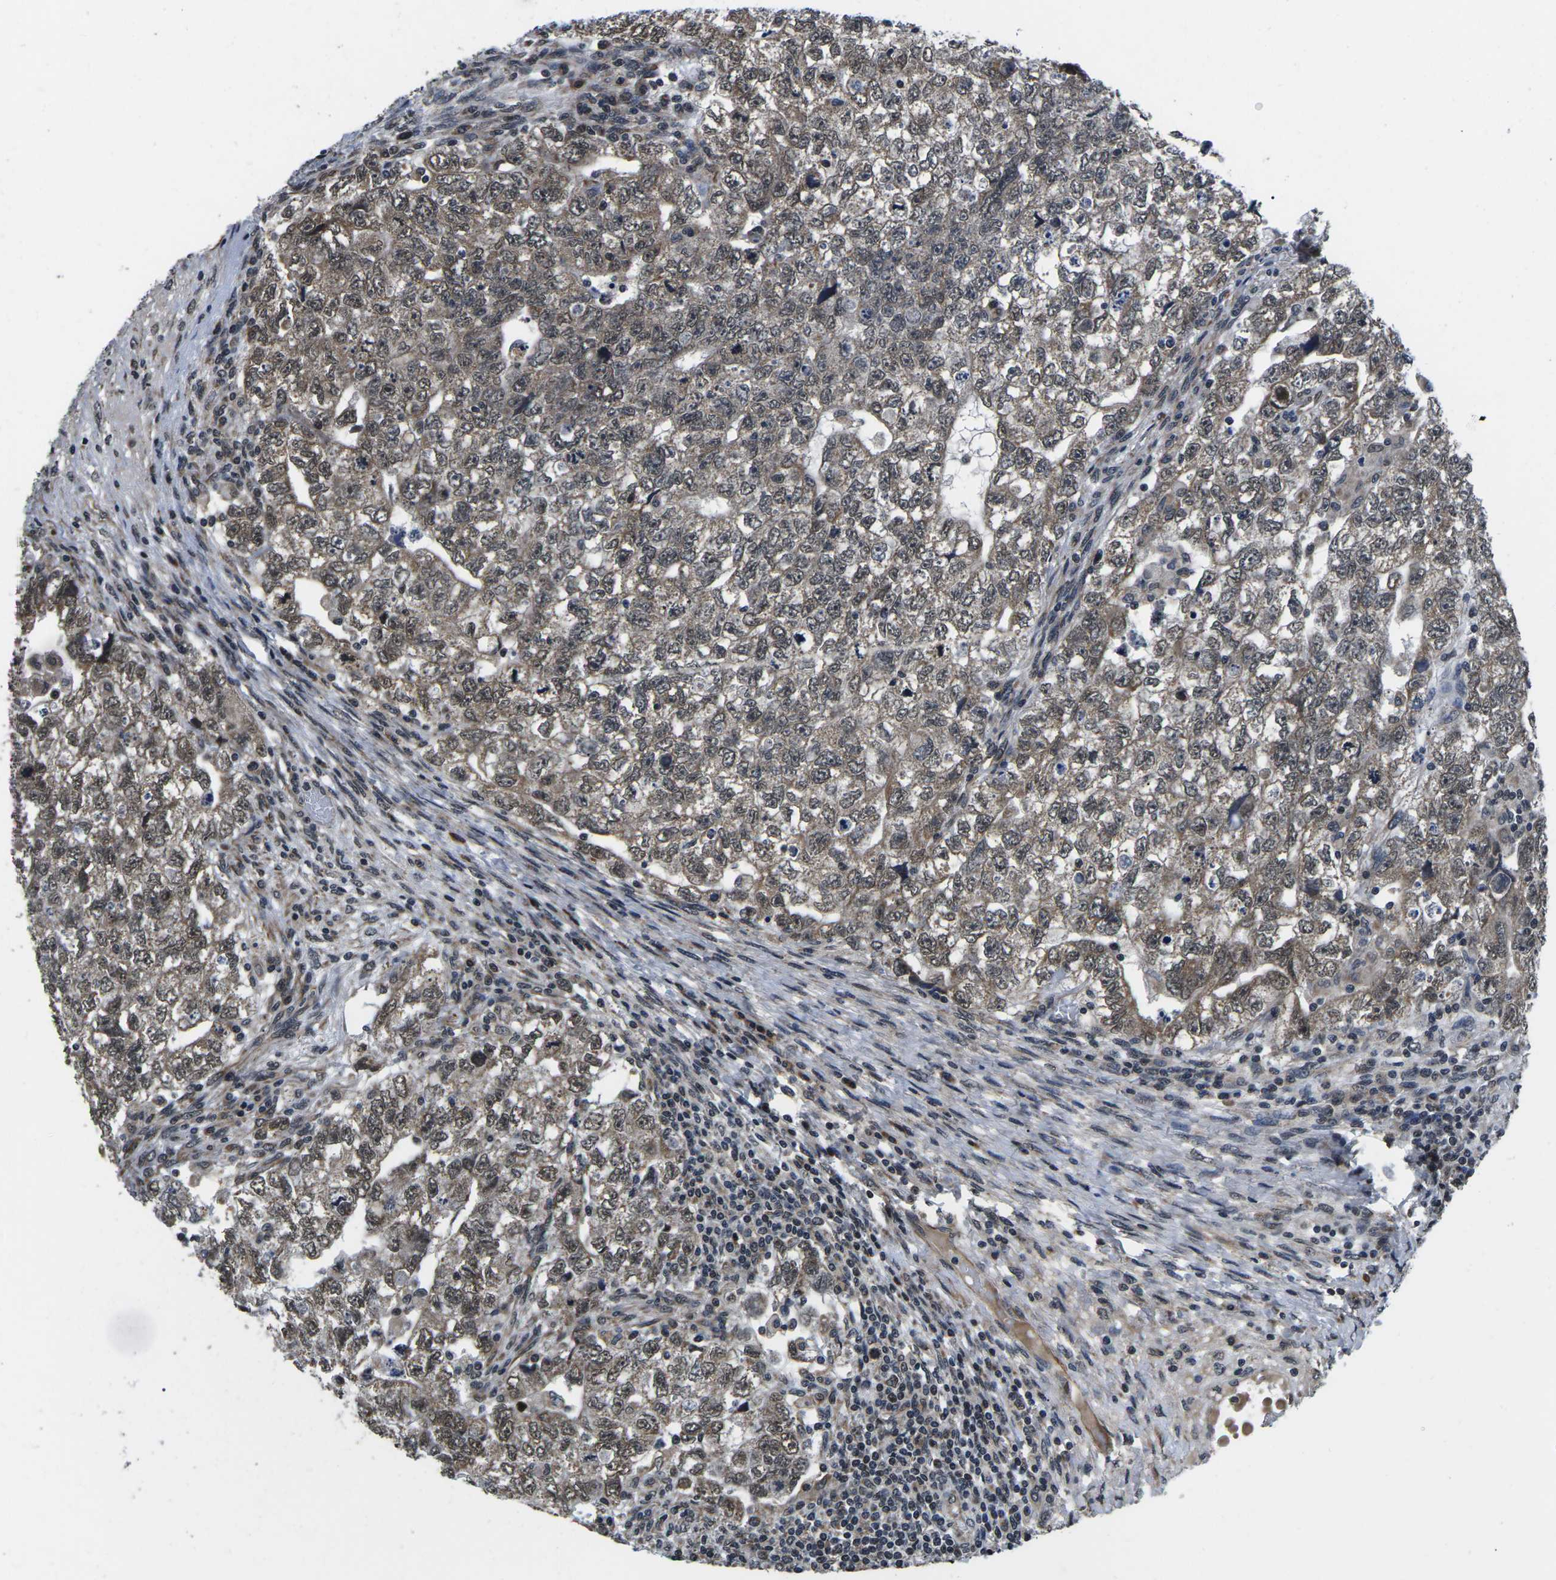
{"staining": {"intensity": "moderate", "quantity": ">75%", "location": "cytoplasmic/membranous,nuclear"}, "tissue": "testis cancer", "cell_type": "Tumor cells", "image_type": "cancer", "snomed": [{"axis": "morphology", "description": "Carcinoma, Embryonal, NOS"}, {"axis": "topography", "description": "Testis"}], "caption": "Brown immunohistochemical staining in embryonal carcinoma (testis) exhibits moderate cytoplasmic/membranous and nuclear staining in approximately >75% of tumor cells. The protein is stained brown, and the nuclei are stained in blue (DAB (3,3'-diaminobenzidine) IHC with brightfield microscopy, high magnification).", "gene": "CCNE1", "patient": {"sex": "male", "age": 36}}